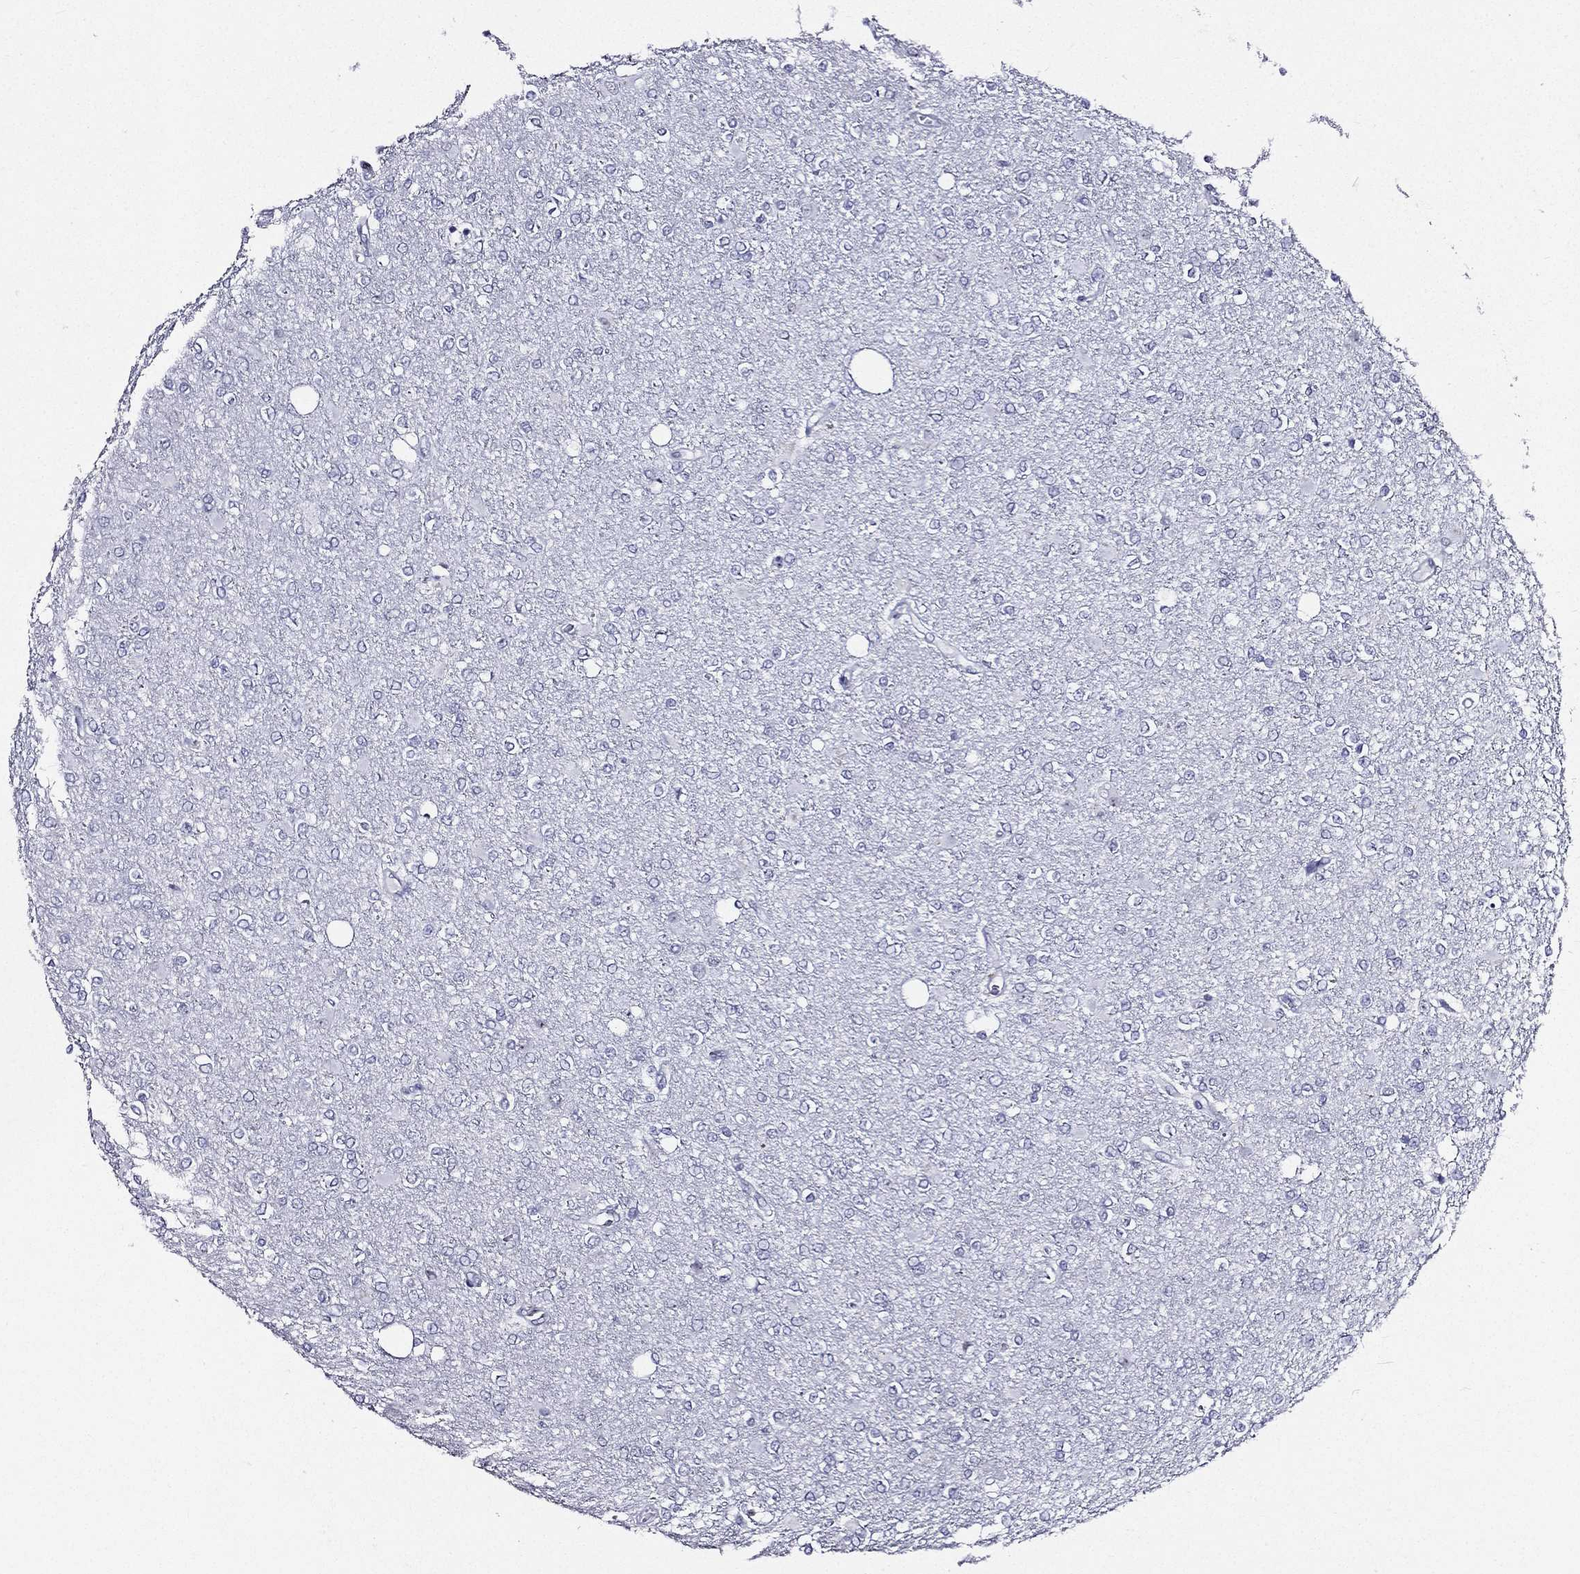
{"staining": {"intensity": "negative", "quantity": "none", "location": "none"}, "tissue": "glioma", "cell_type": "Tumor cells", "image_type": "cancer", "snomed": [{"axis": "morphology", "description": "Glioma, malignant, High grade"}, {"axis": "topography", "description": "Cerebral cortex"}], "caption": "Immunohistochemistry histopathology image of glioma stained for a protein (brown), which exhibits no staining in tumor cells. (Stains: DAB (3,3'-diaminobenzidine) IHC with hematoxylin counter stain, Microscopy: brightfield microscopy at high magnification).", "gene": "CD22", "patient": {"sex": "male", "age": 70}}